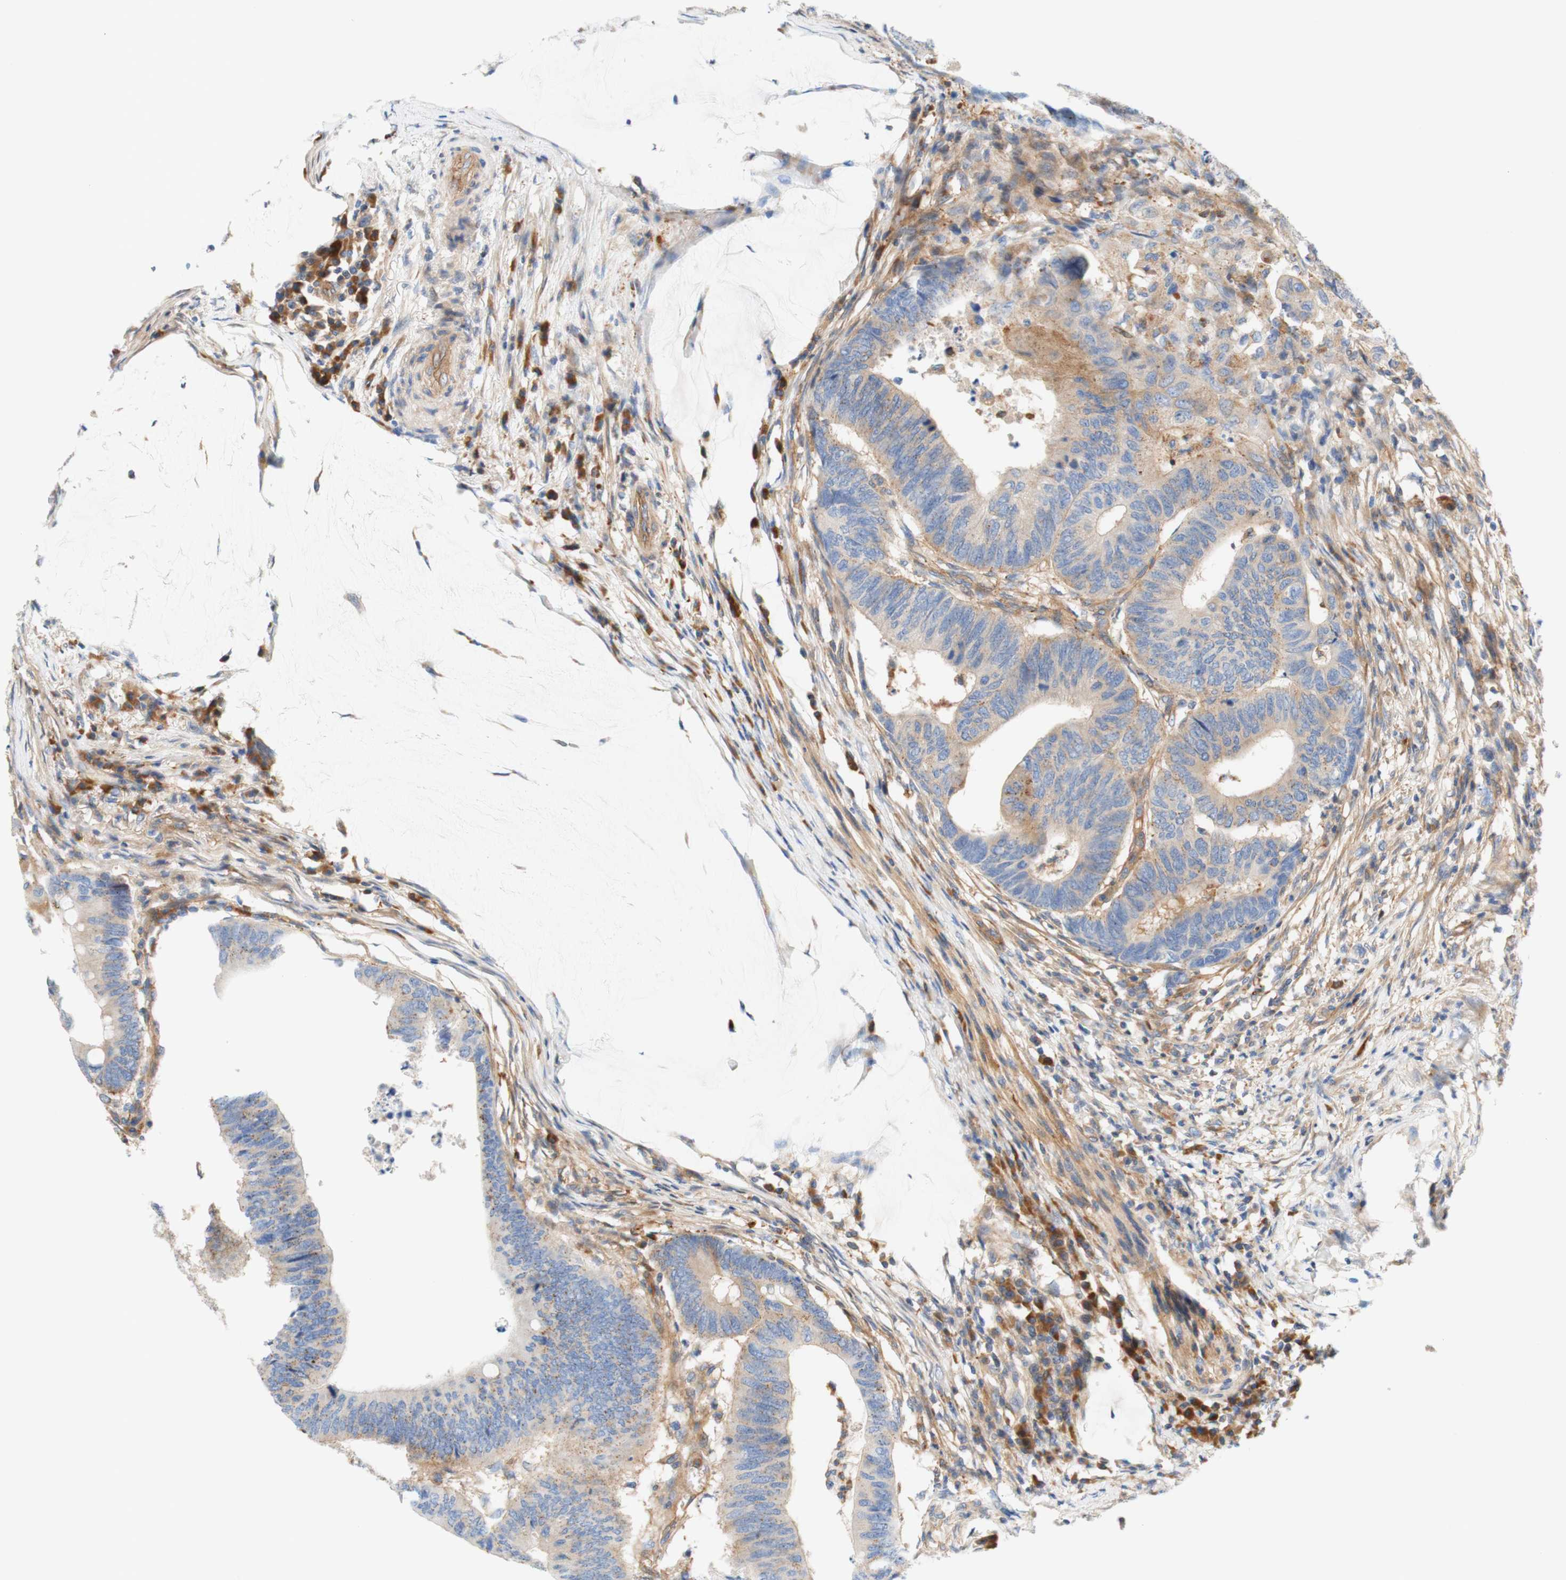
{"staining": {"intensity": "weak", "quantity": "25%-75%", "location": "cytoplasmic/membranous"}, "tissue": "colorectal cancer", "cell_type": "Tumor cells", "image_type": "cancer", "snomed": [{"axis": "morphology", "description": "Normal tissue, NOS"}, {"axis": "morphology", "description": "Adenocarcinoma, NOS"}, {"axis": "topography", "description": "Rectum"}, {"axis": "topography", "description": "Peripheral nerve tissue"}], "caption": "Colorectal cancer (adenocarcinoma) was stained to show a protein in brown. There is low levels of weak cytoplasmic/membranous staining in approximately 25%-75% of tumor cells.", "gene": "STOM", "patient": {"sex": "male", "age": 92}}